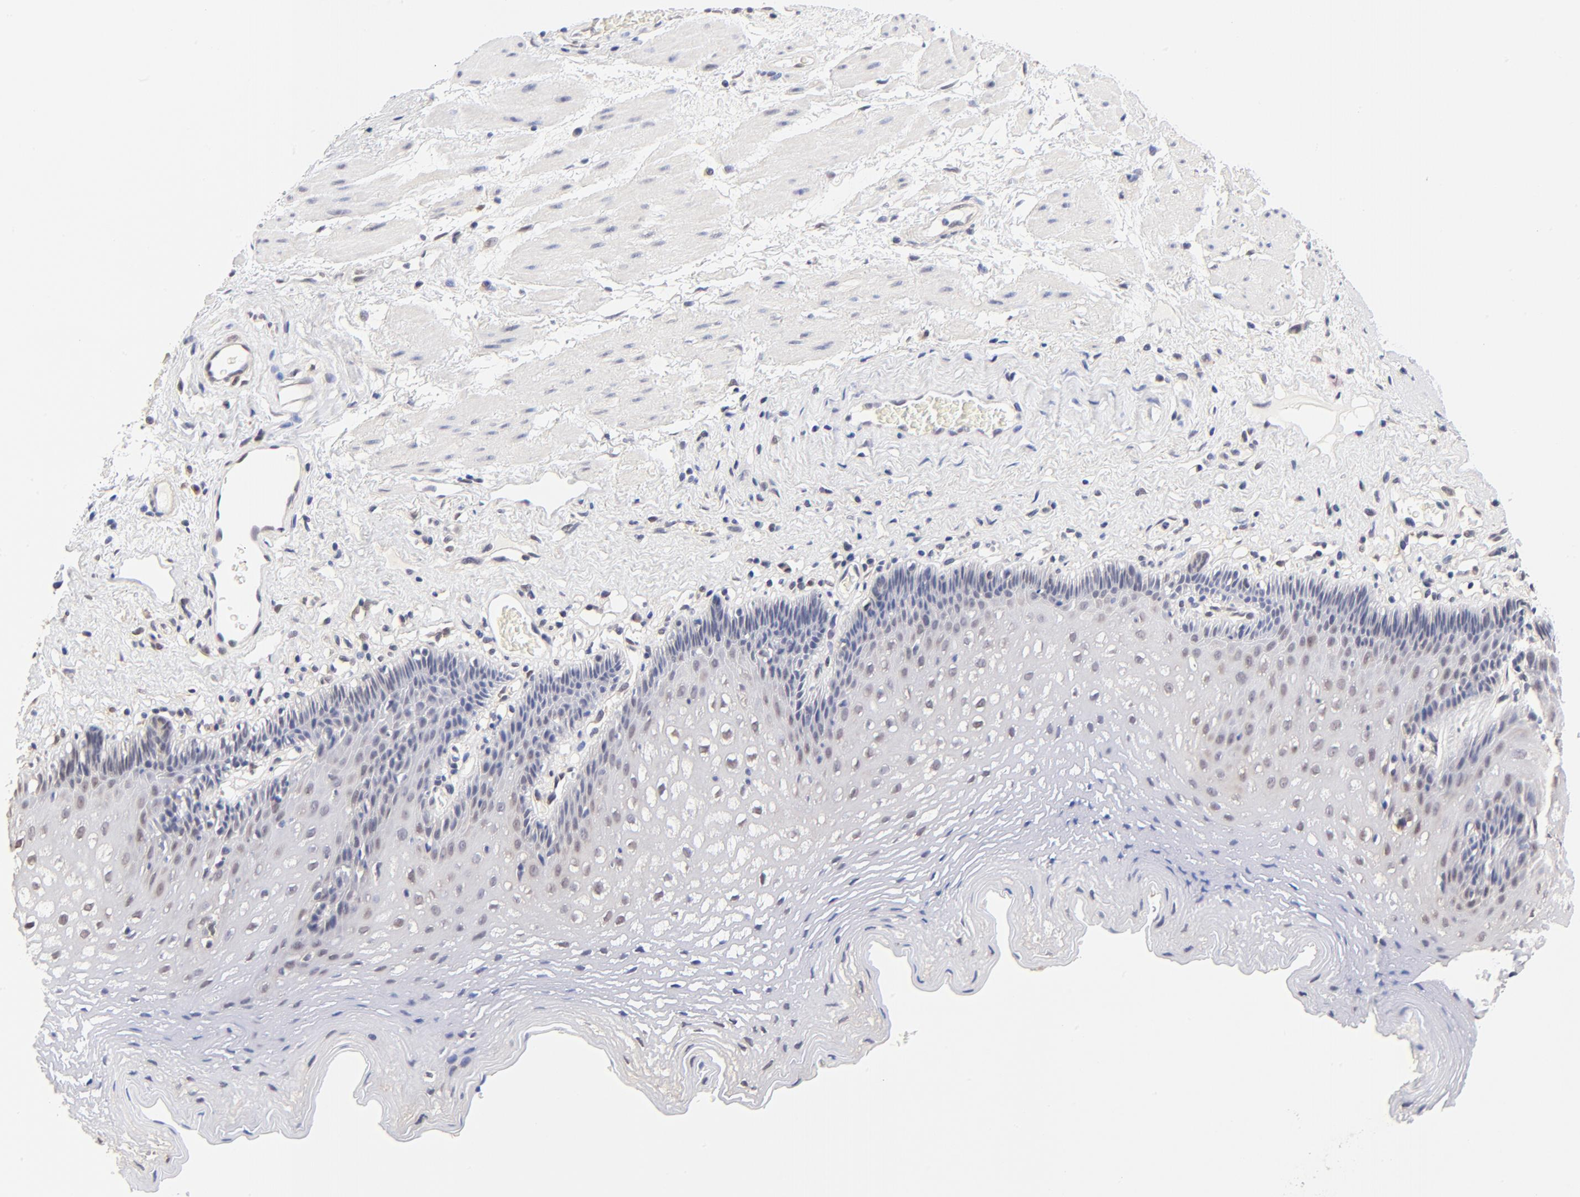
{"staining": {"intensity": "weak", "quantity": "<25%", "location": "cytoplasmic/membranous"}, "tissue": "esophagus", "cell_type": "Squamous epithelial cells", "image_type": "normal", "snomed": [{"axis": "morphology", "description": "Normal tissue, NOS"}, {"axis": "topography", "description": "Esophagus"}], "caption": "This is an immunohistochemistry photomicrograph of benign esophagus. There is no staining in squamous epithelial cells.", "gene": "TXNL1", "patient": {"sex": "female", "age": 70}}